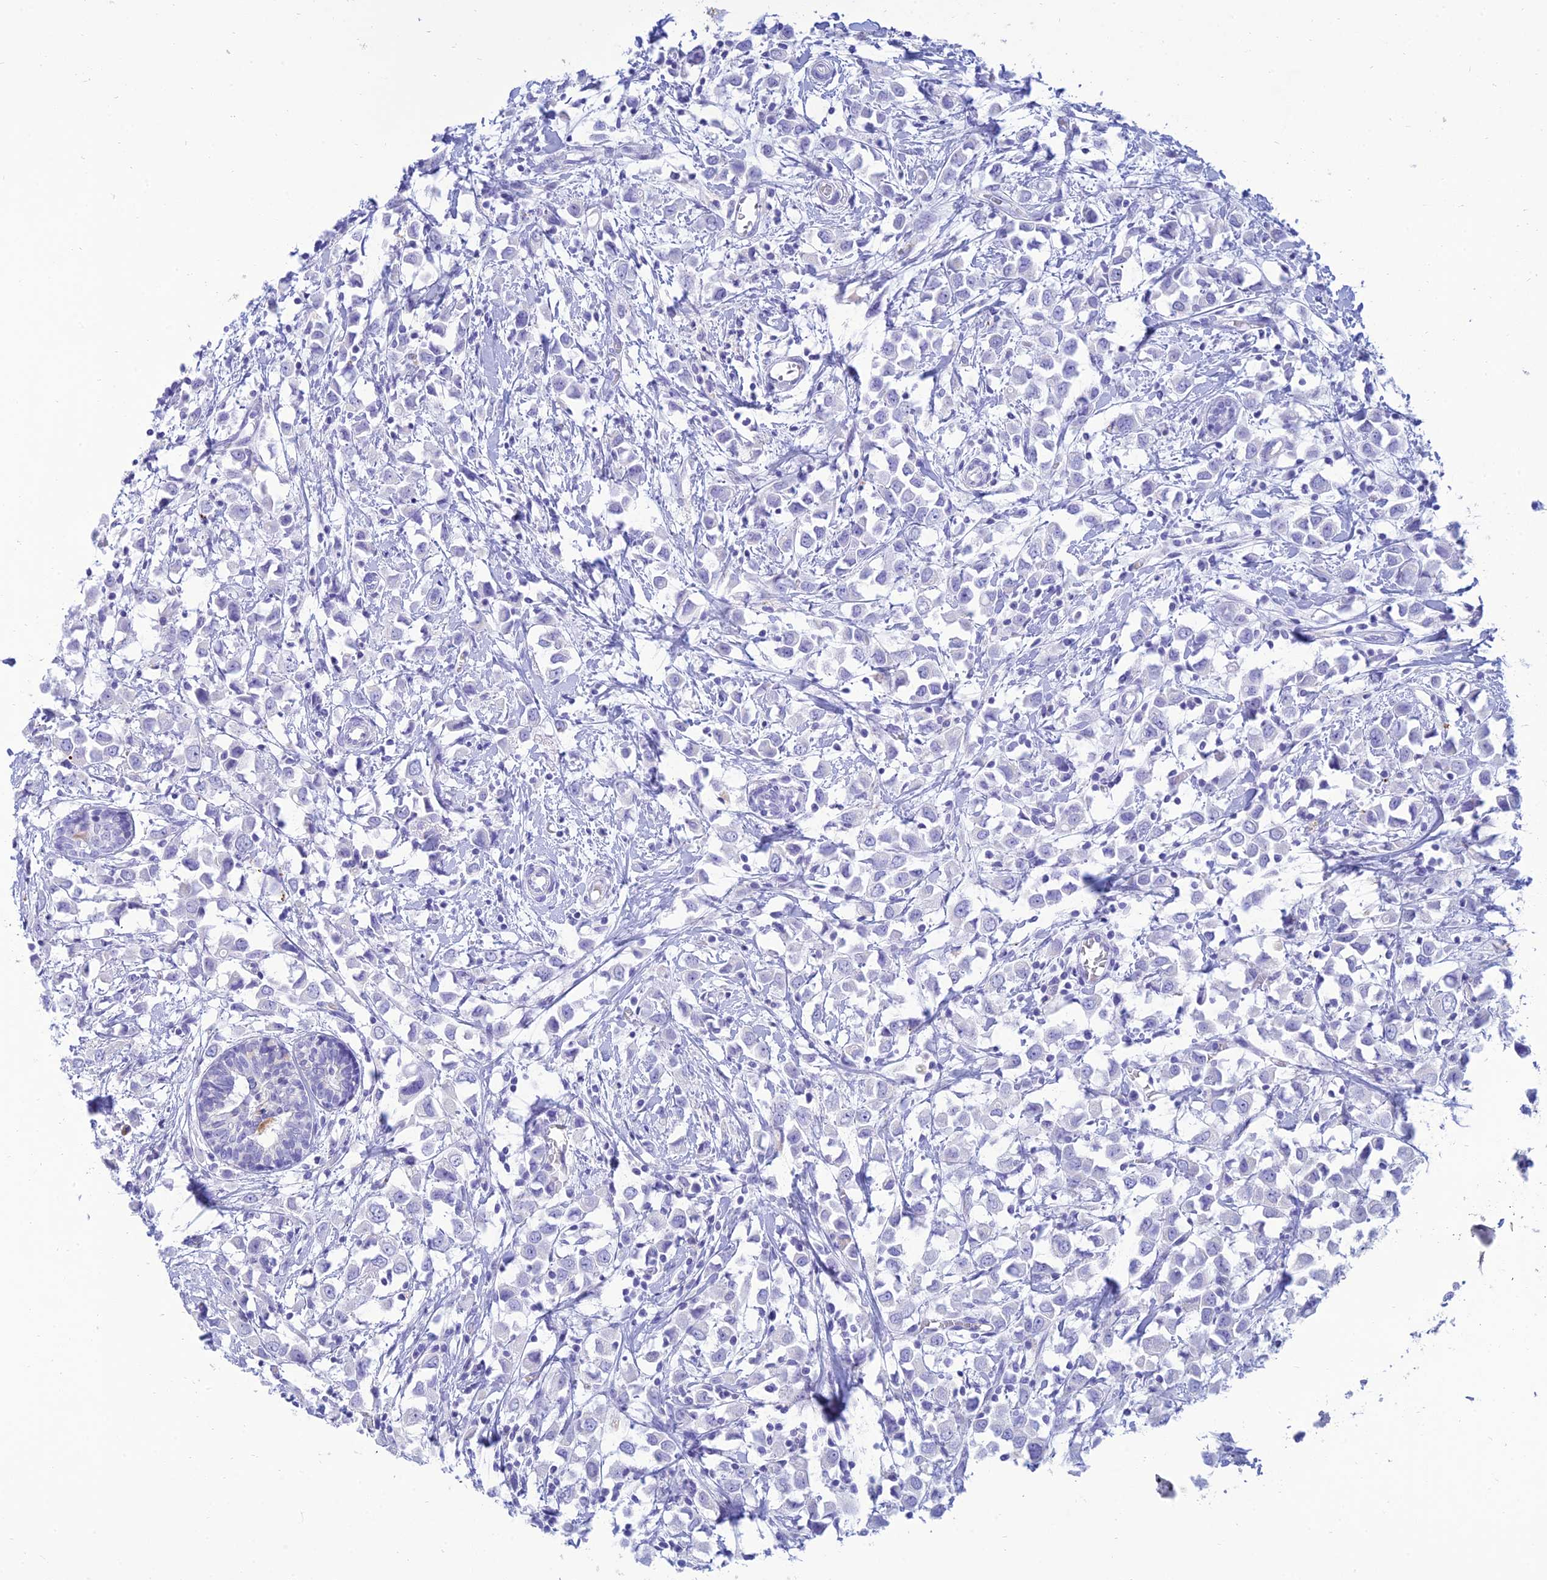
{"staining": {"intensity": "negative", "quantity": "none", "location": "none"}, "tissue": "breast cancer", "cell_type": "Tumor cells", "image_type": "cancer", "snomed": [{"axis": "morphology", "description": "Duct carcinoma"}, {"axis": "topography", "description": "Breast"}], "caption": "IHC micrograph of breast intraductal carcinoma stained for a protein (brown), which demonstrates no expression in tumor cells. (Immunohistochemistry, brightfield microscopy, high magnification).", "gene": "MAL2", "patient": {"sex": "female", "age": 61}}